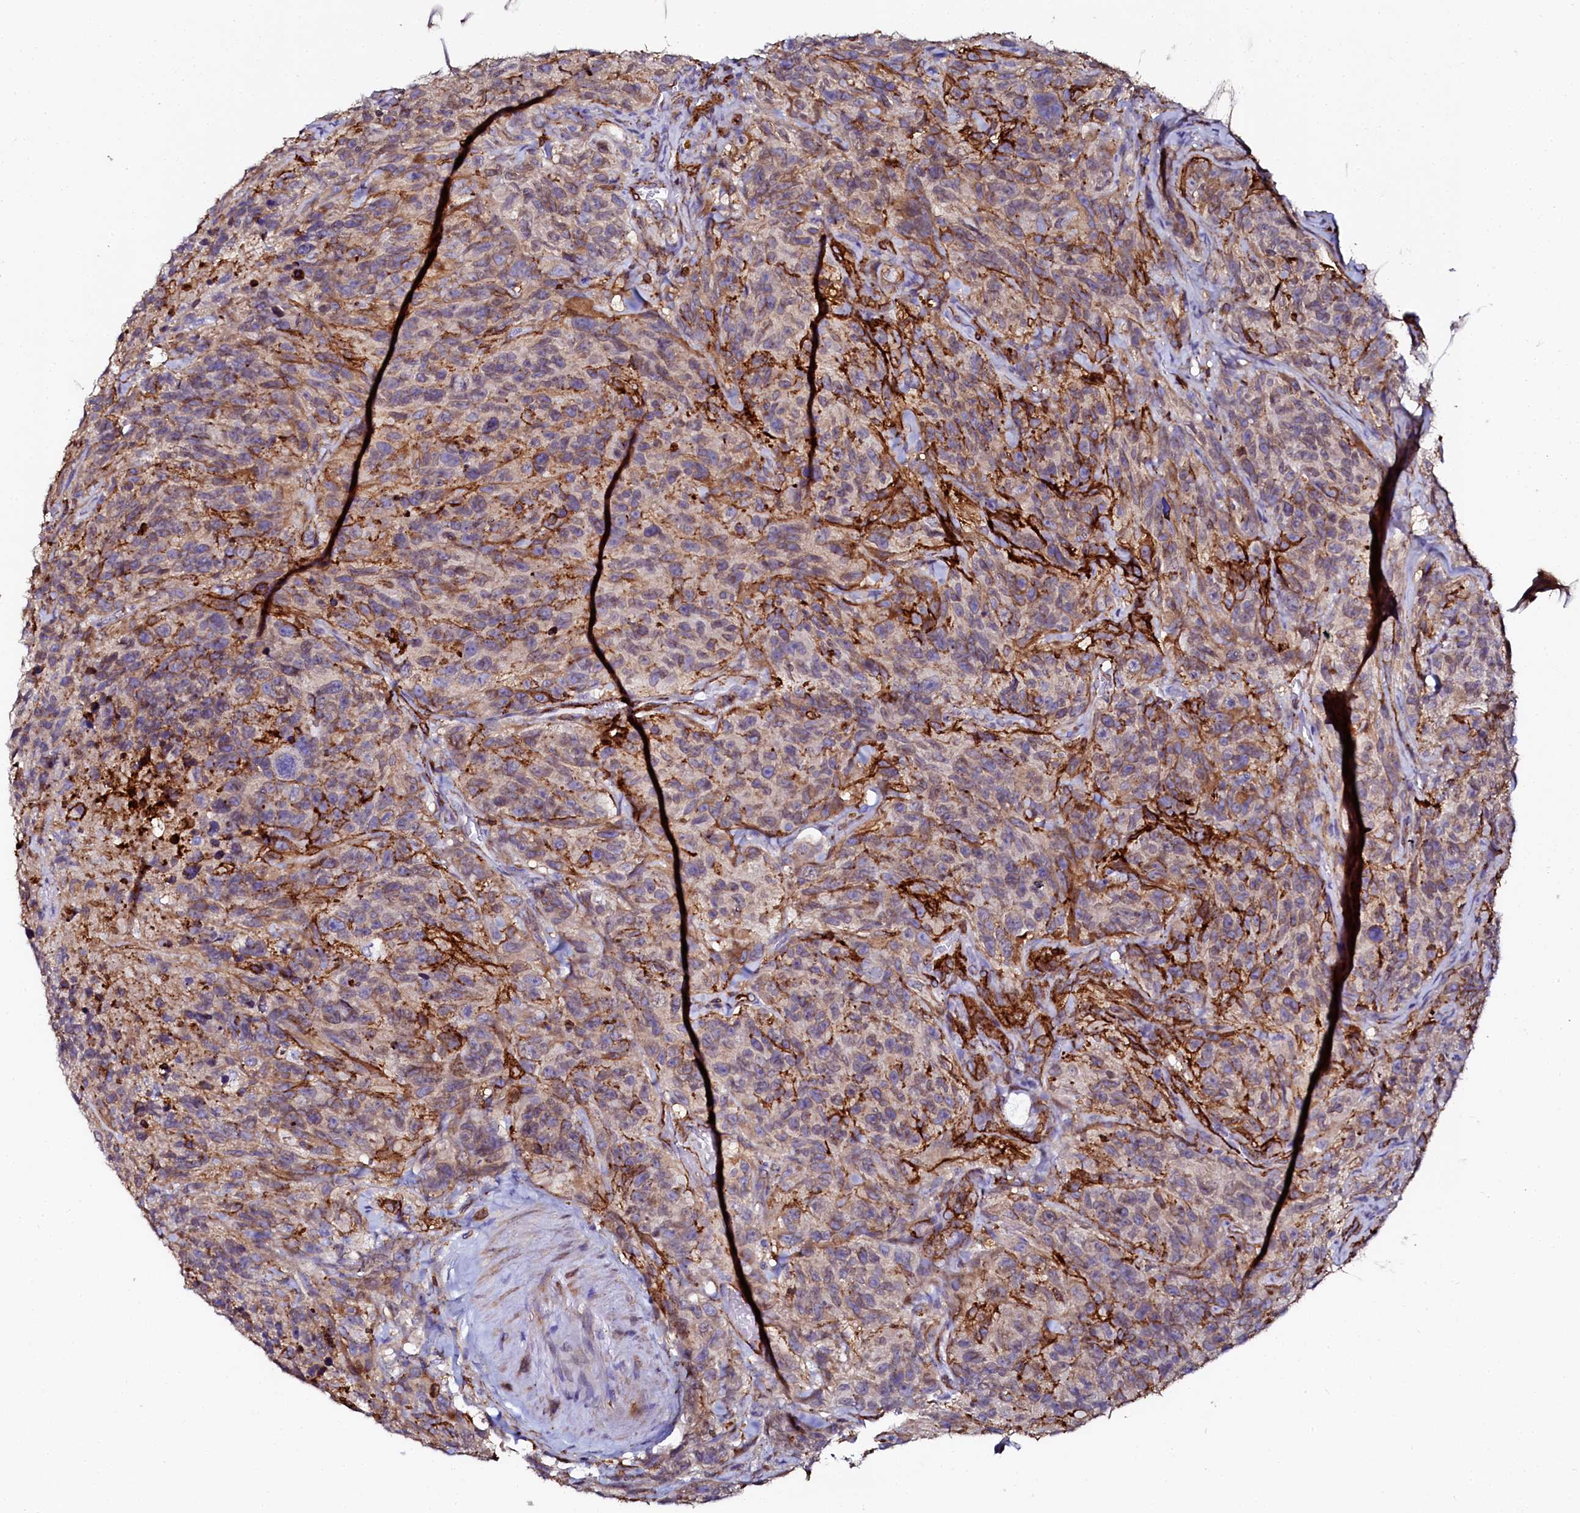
{"staining": {"intensity": "negative", "quantity": "none", "location": "none"}, "tissue": "glioma", "cell_type": "Tumor cells", "image_type": "cancer", "snomed": [{"axis": "morphology", "description": "Glioma, malignant, High grade"}, {"axis": "topography", "description": "Brain"}], "caption": "DAB (3,3'-diaminobenzidine) immunohistochemical staining of malignant high-grade glioma demonstrates no significant staining in tumor cells. (DAB (3,3'-diaminobenzidine) immunohistochemistry with hematoxylin counter stain).", "gene": "AAAS", "patient": {"sex": "male", "age": 69}}